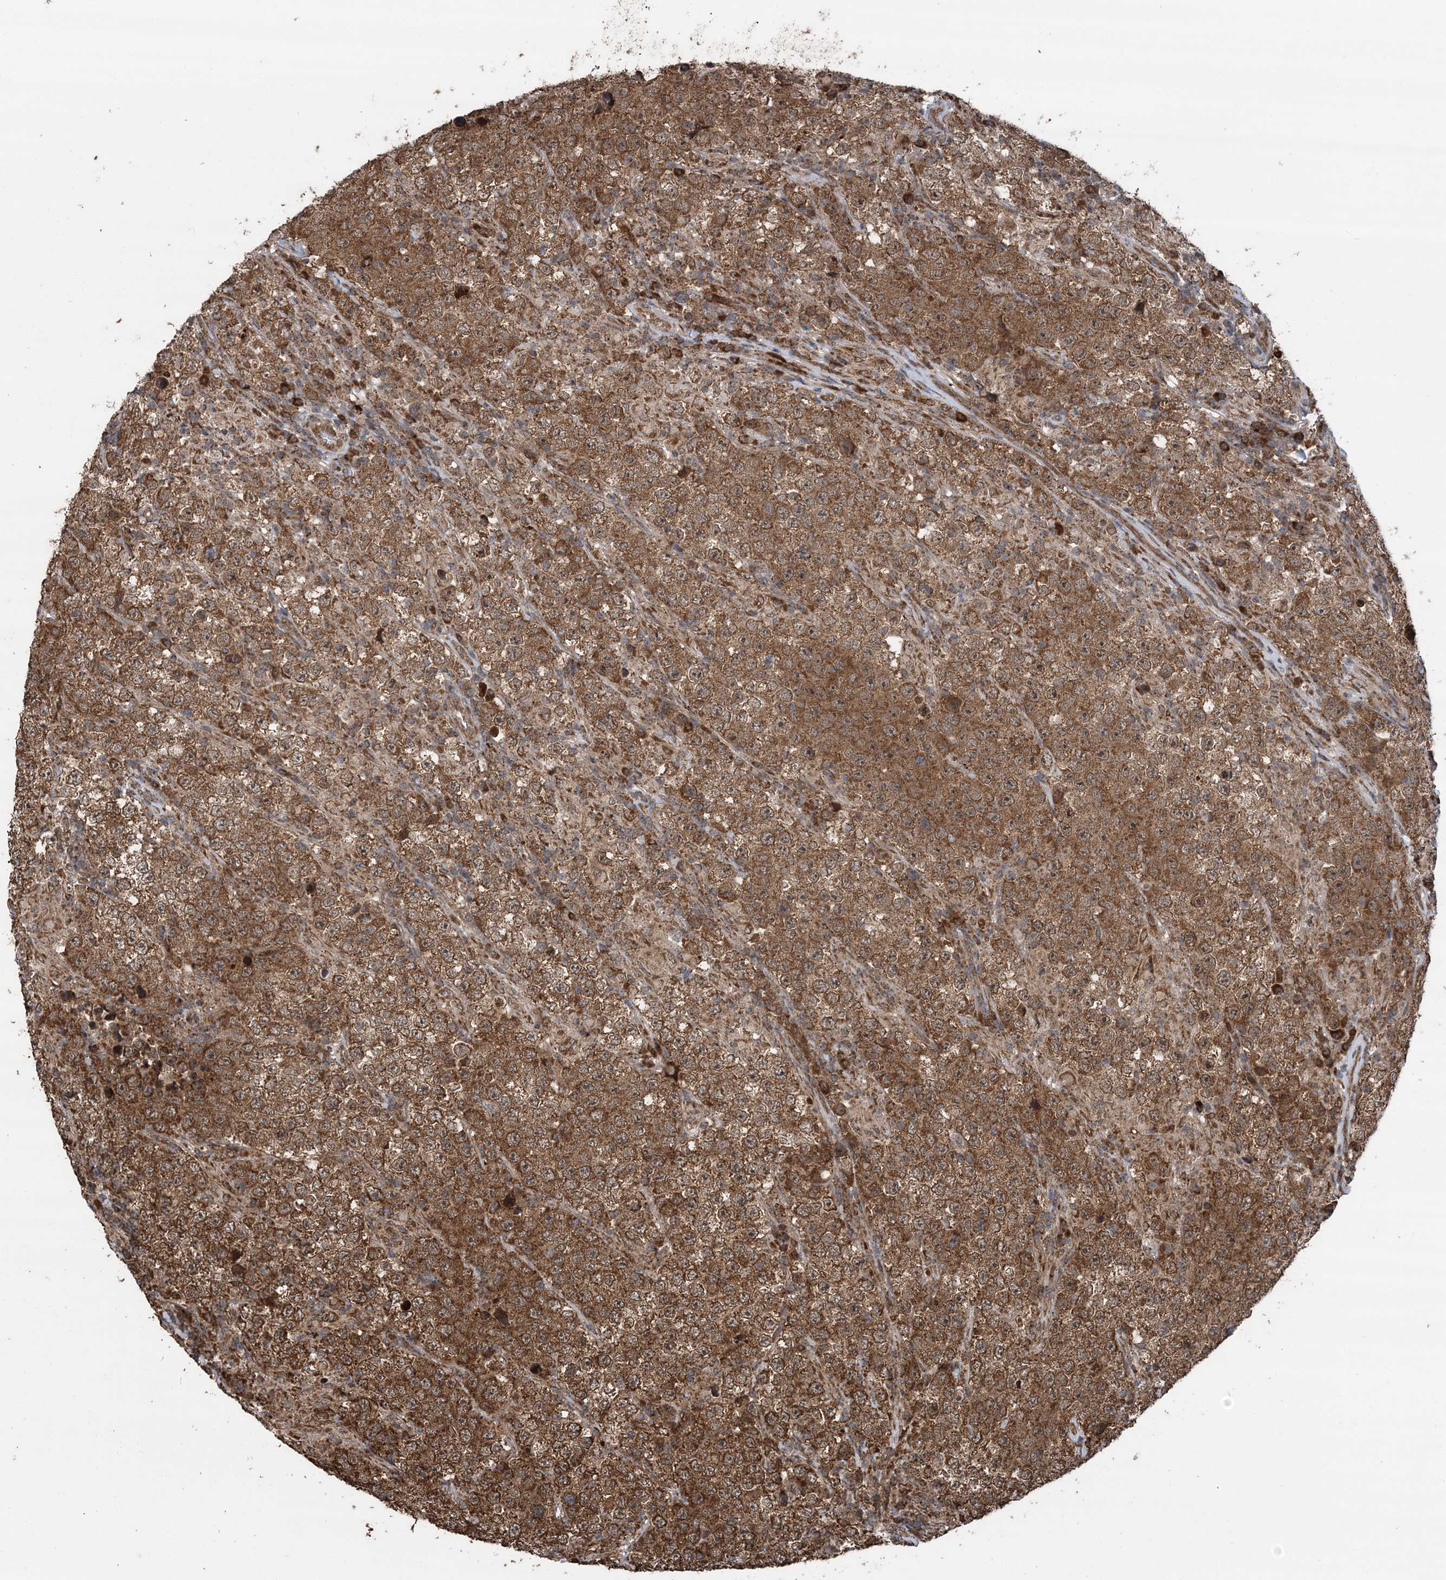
{"staining": {"intensity": "strong", "quantity": ">75%", "location": "cytoplasmic/membranous"}, "tissue": "testis cancer", "cell_type": "Tumor cells", "image_type": "cancer", "snomed": [{"axis": "morphology", "description": "Normal tissue, NOS"}, {"axis": "morphology", "description": "Urothelial carcinoma, High grade"}, {"axis": "morphology", "description": "Seminoma, NOS"}, {"axis": "morphology", "description": "Carcinoma, Embryonal, NOS"}, {"axis": "topography", "description": "Urinary bladder"}, {"axis": "topography", "description": "Testis"}], "caption": "Approximately >75% of tumor cells in human testis cancer (embryonal carcinoma) reveal strong cytoplasmic/membranous protein positivity as visualized by brown immunohistochemical staining.", "gene": "PCBP1", "patient": {"sex": "male", "age": 41}}